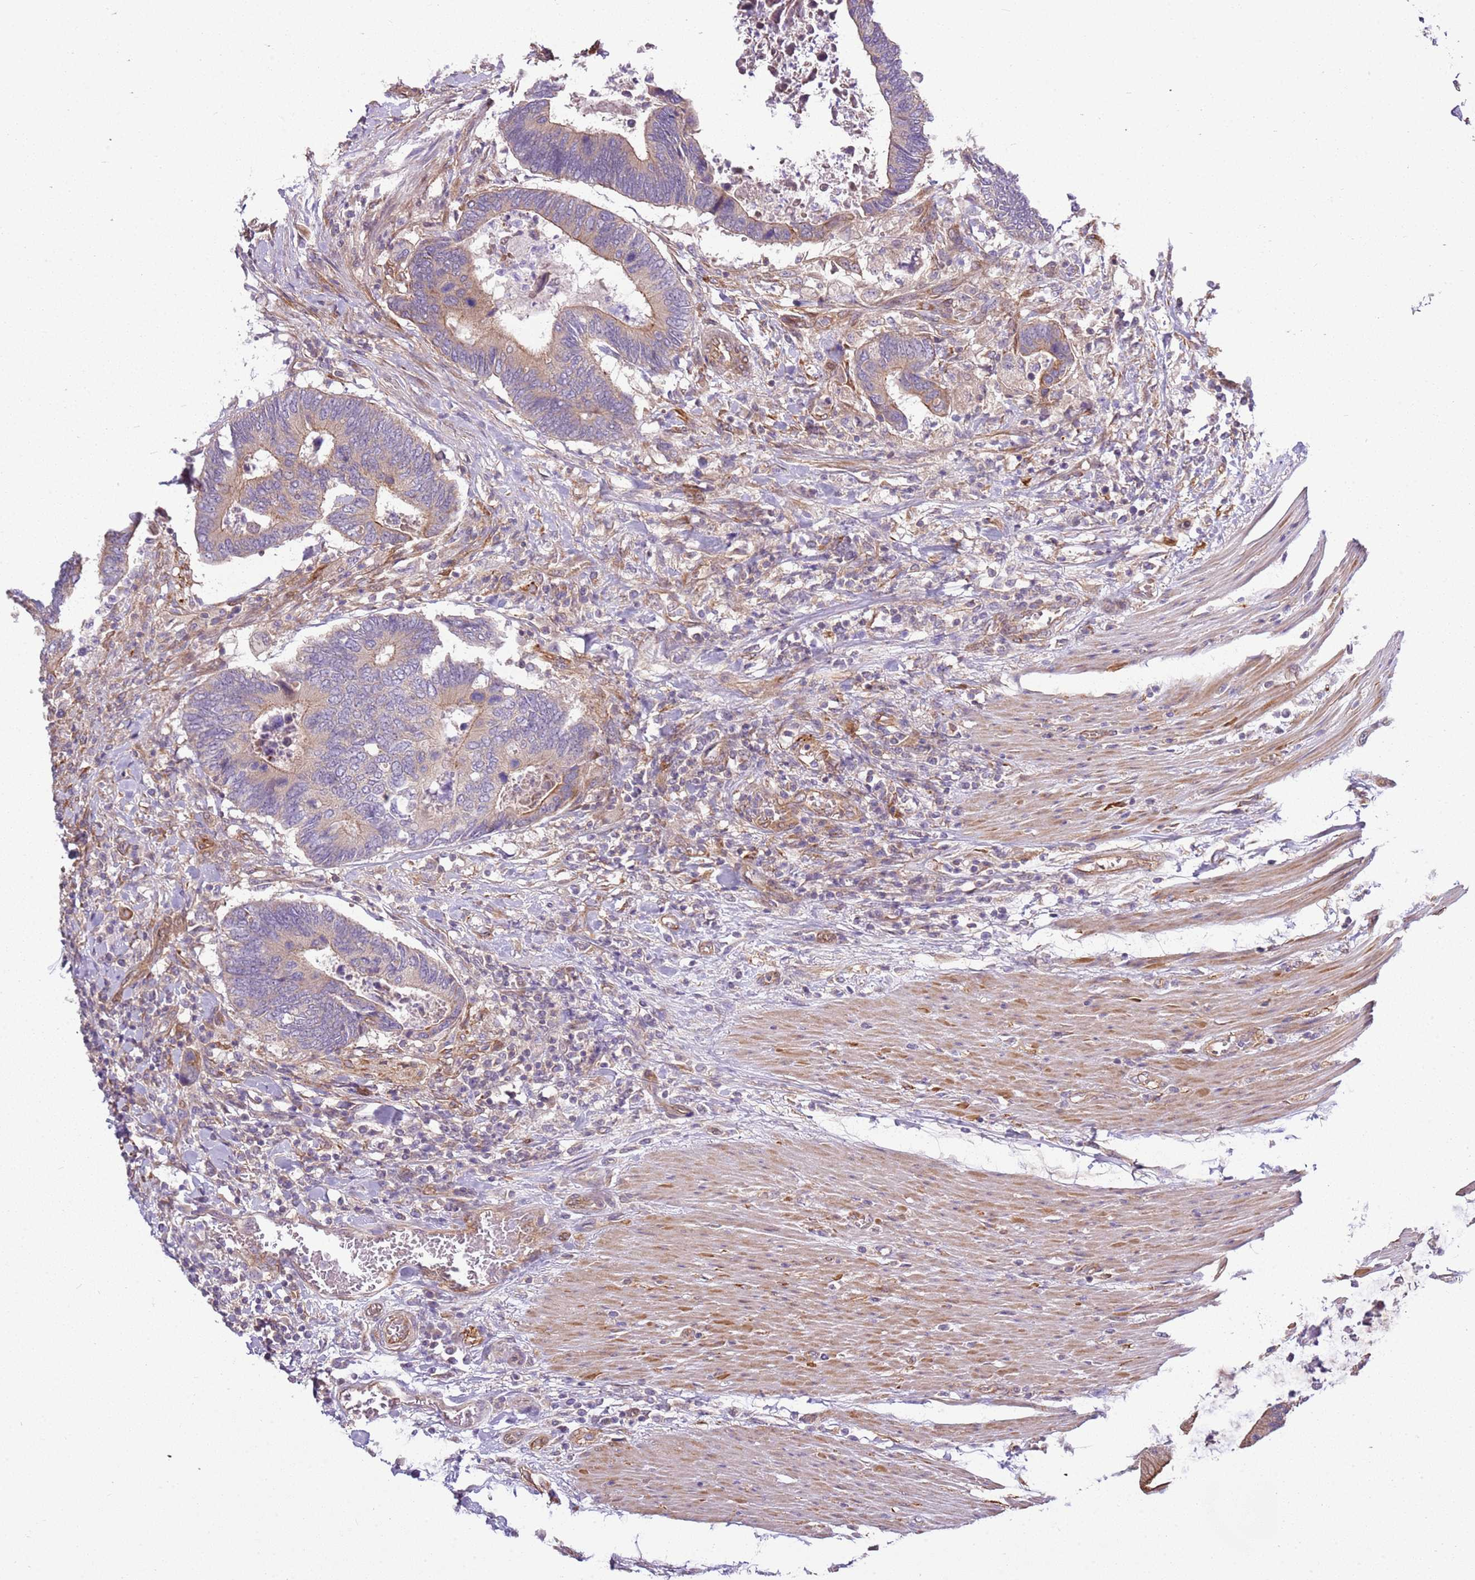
{"staining": {"intensity": "moderate", "quantity": "<25%", "location": "cytoplasmic/membranous"}, "tissue": "colorectal cancer", "cell_type": "Tumor cells", "image_type": "cancer", "snomed": [{"axis": "morphology", "description": "Adenocarcinoma, NOS"}, {"axis": "topography", "description": "Colon"}], "caption": "Immunohistochemistry (DAB (3,3'-diaminobenzidine)) staining of human colorectal adenocarcinoma displays moderate cytoplasmic/membranous protein positivity in about <25% of tumor cells.", "gene": "GNL1", "patient": {"sex": "male", "age": 87}}